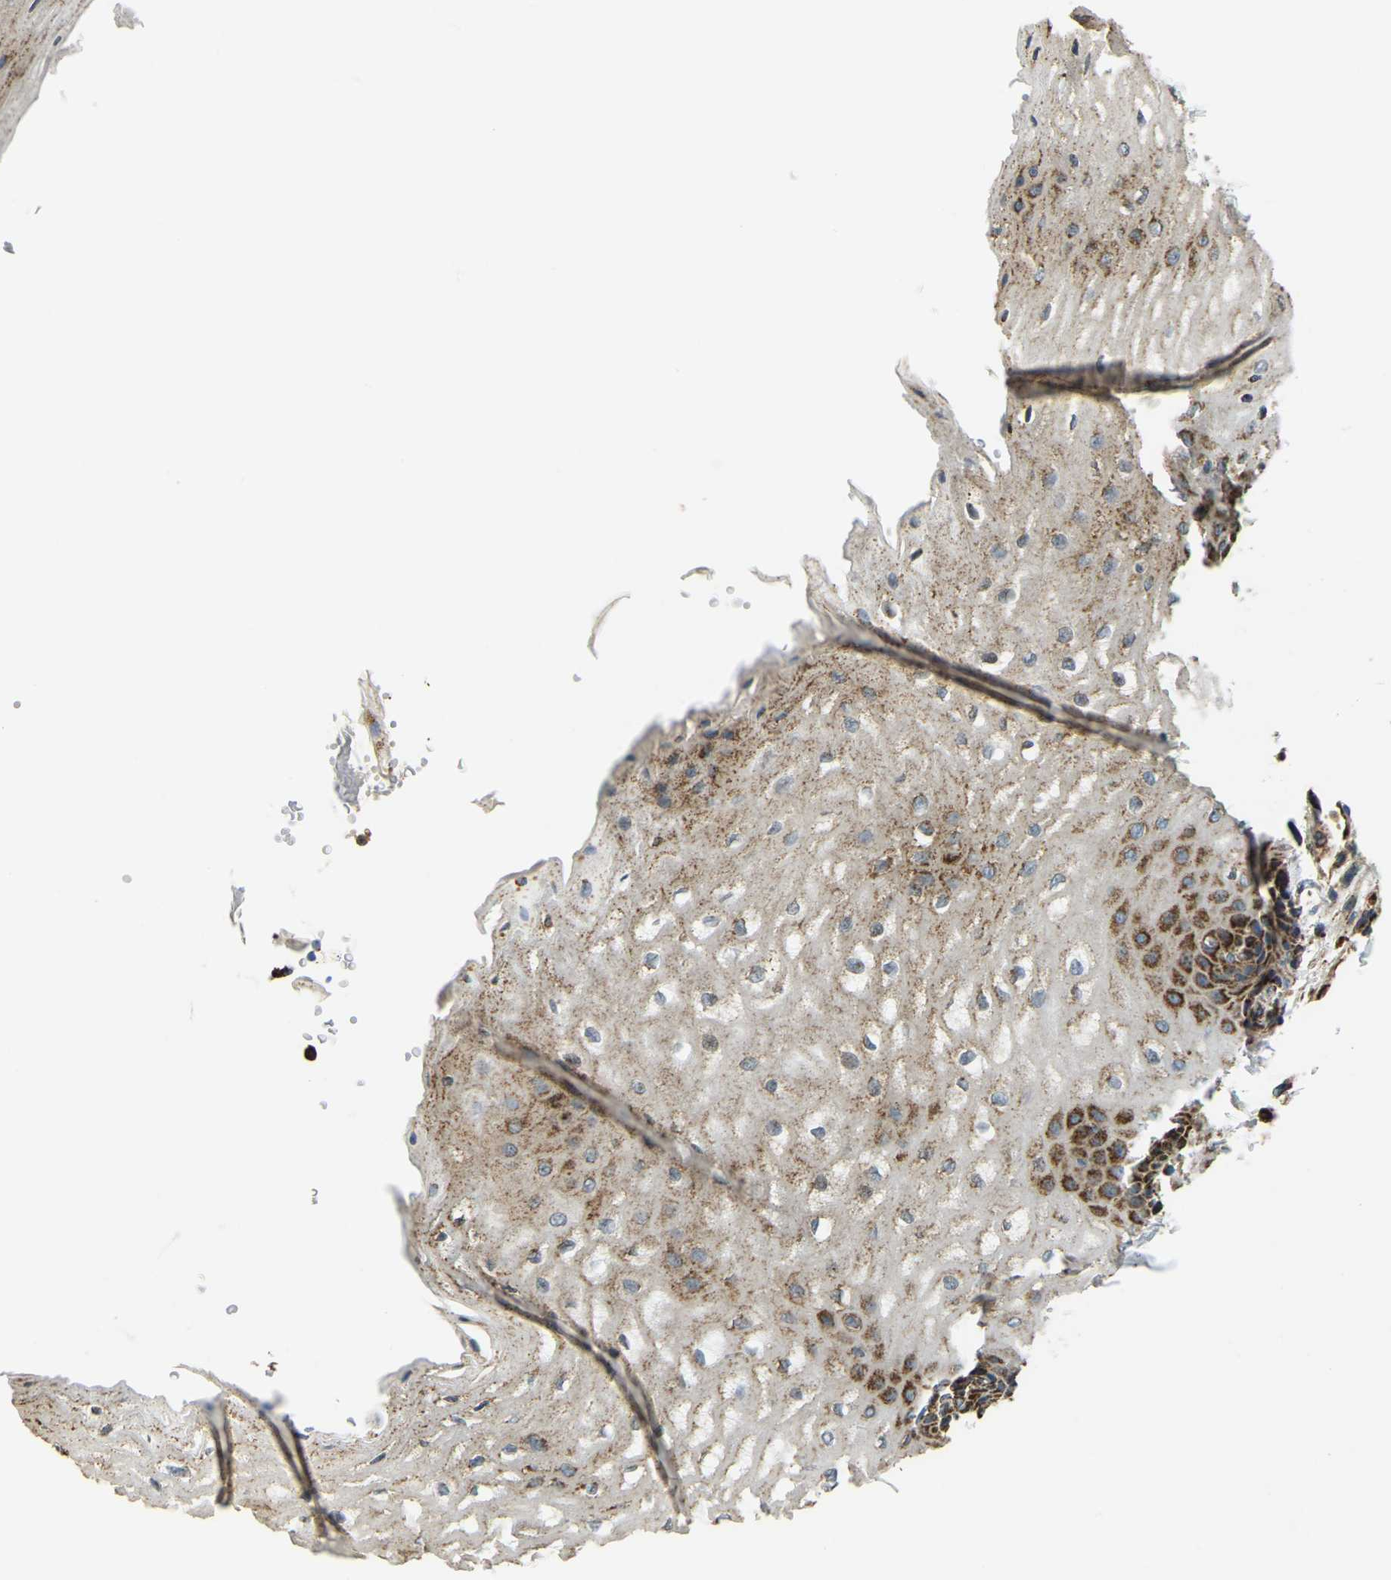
{"staining": {"intensity": "moderate", "quantity": ">75%", "location": "cytoplasmic/membranous"}, "tissue": "esophagus", "cell_type": "Squamous epithelial cells", "image_type": "normal", "snomed": [{"axis": "morphology", "description": "Normal tissue, NOS"}, {"axis": "topography", "description": "Esophagus"}], "caption": "Benign esophagus was stained to show a protein in brown. There is medium levels of moderate cytoplasmic/membranous expression in approximately >75% of squamous epithelial cells.", "gene": "PSMD7", "patient": {"sex": "male", "age": 54}}